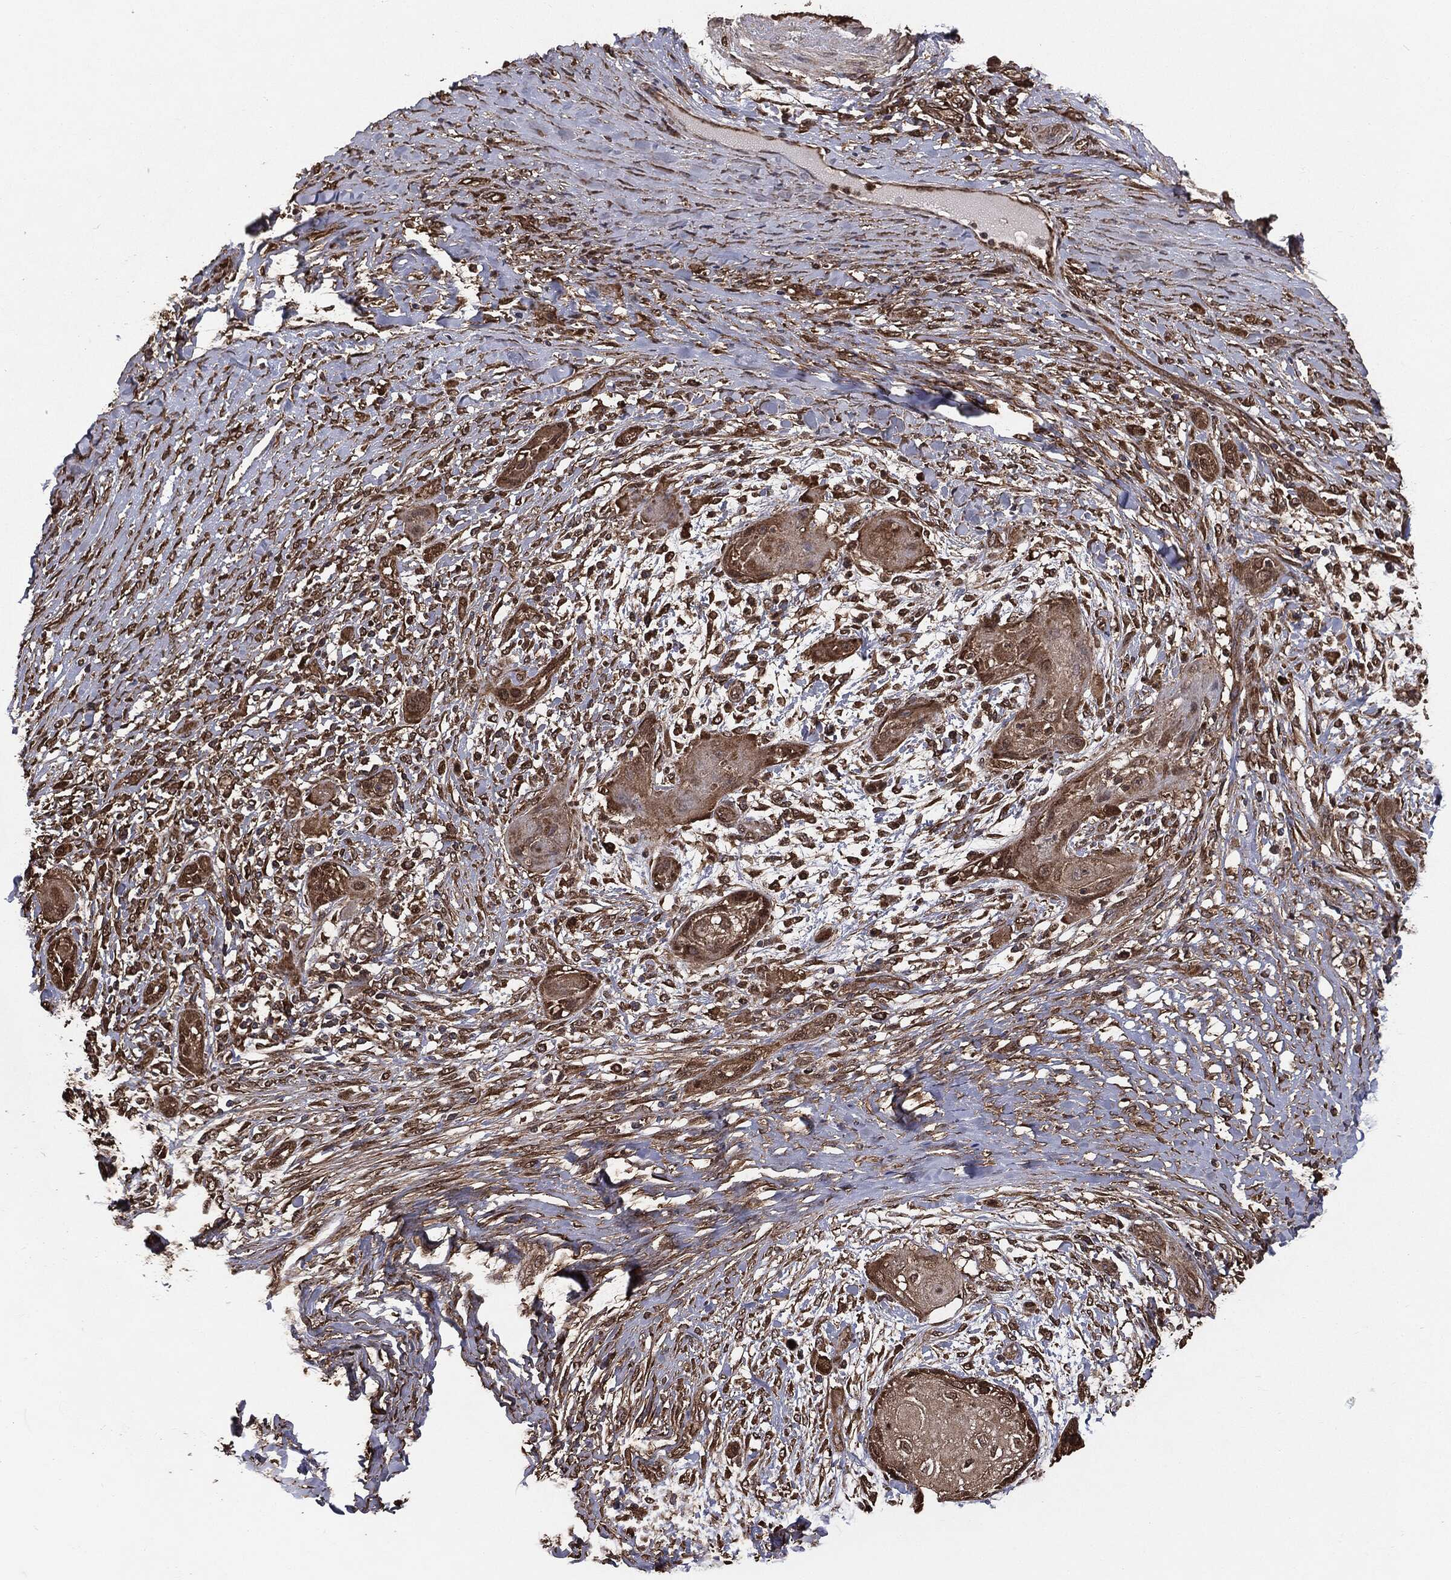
{"staining": {"intensity": "moderate", "quantity": ">75%", "location": "cytoplasmic/membranous"}, "tissue": "skin cancer", "cell_type": "Tumor cells", "image_type": "cancer", "snomed": [{"axis": "morphology", "description": "Squamous cell carcinoma, NOS"}, {"axis": "topography", "description": "Skin"}], "caption": "Skin cancer (squamous cell carcinoma) stained with DAB (3,3'-diaminobenzidine) immunohistochemistry exhibits medium levels of moderate cytoplasmic/membranous positivity in about >75% of tumor cells.", "gene": "NME1", "patient": {"sex": "male", "age": 62}}